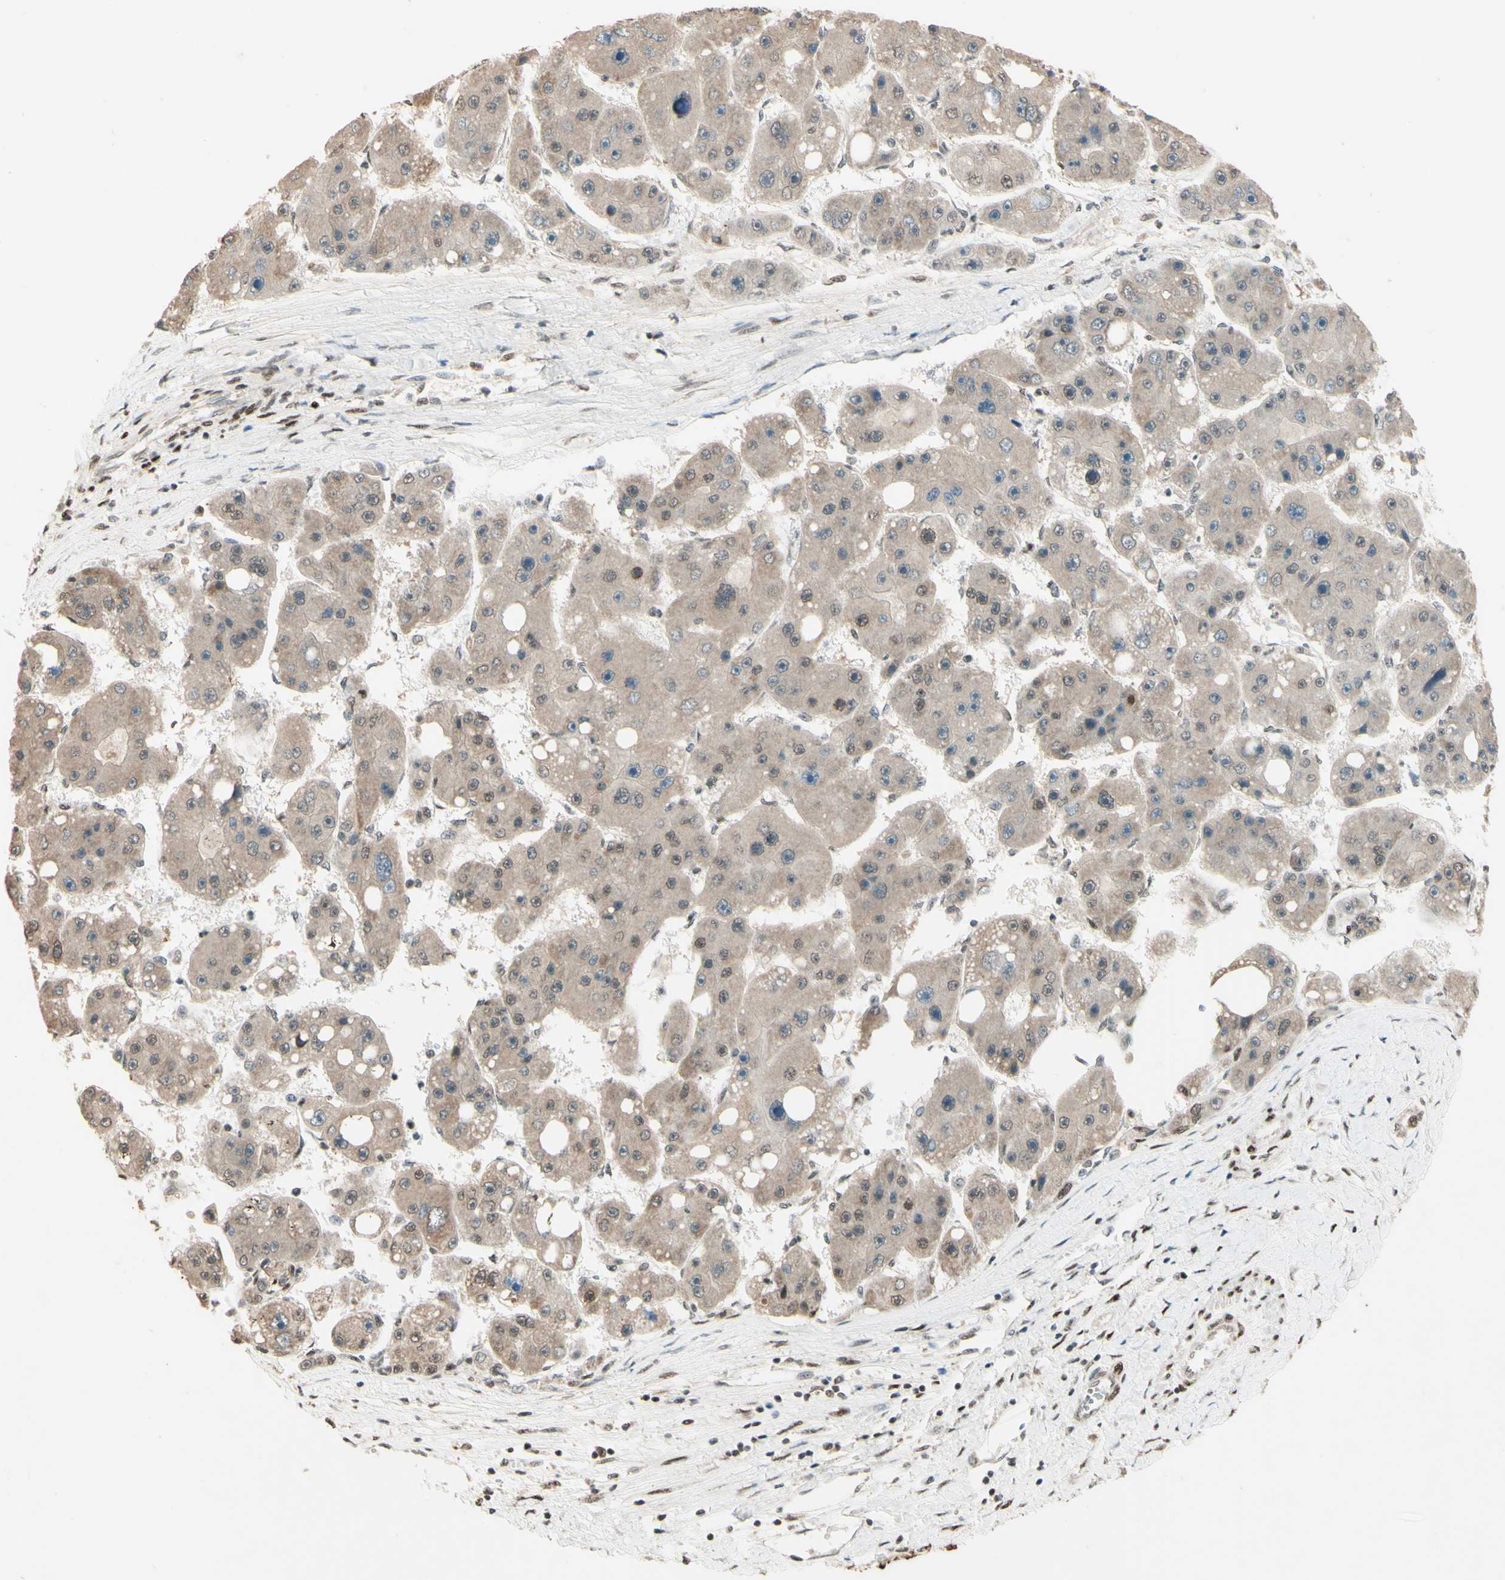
{"staining": {"intensity": "weak", "quantity": ">75%", "location": "cytoplasmic/membranous"}, "tissue": "liver cancer", "cell_type": "Tumor cells", "image_type": "cancer", "snomed": [{"axis": "morphology", "description": "Carcinoma, Hepatocellular, NOS"}, {"axis": "topography", "description": "Liver"}], "caption": "Liver hepatocellular carcinoma tissue demonstrates weak cytoplasmic/membranous expression in approximately >75% of tumor cells", "gene": "NR3C1", "patient": {"sex": "female", "age": 61}}